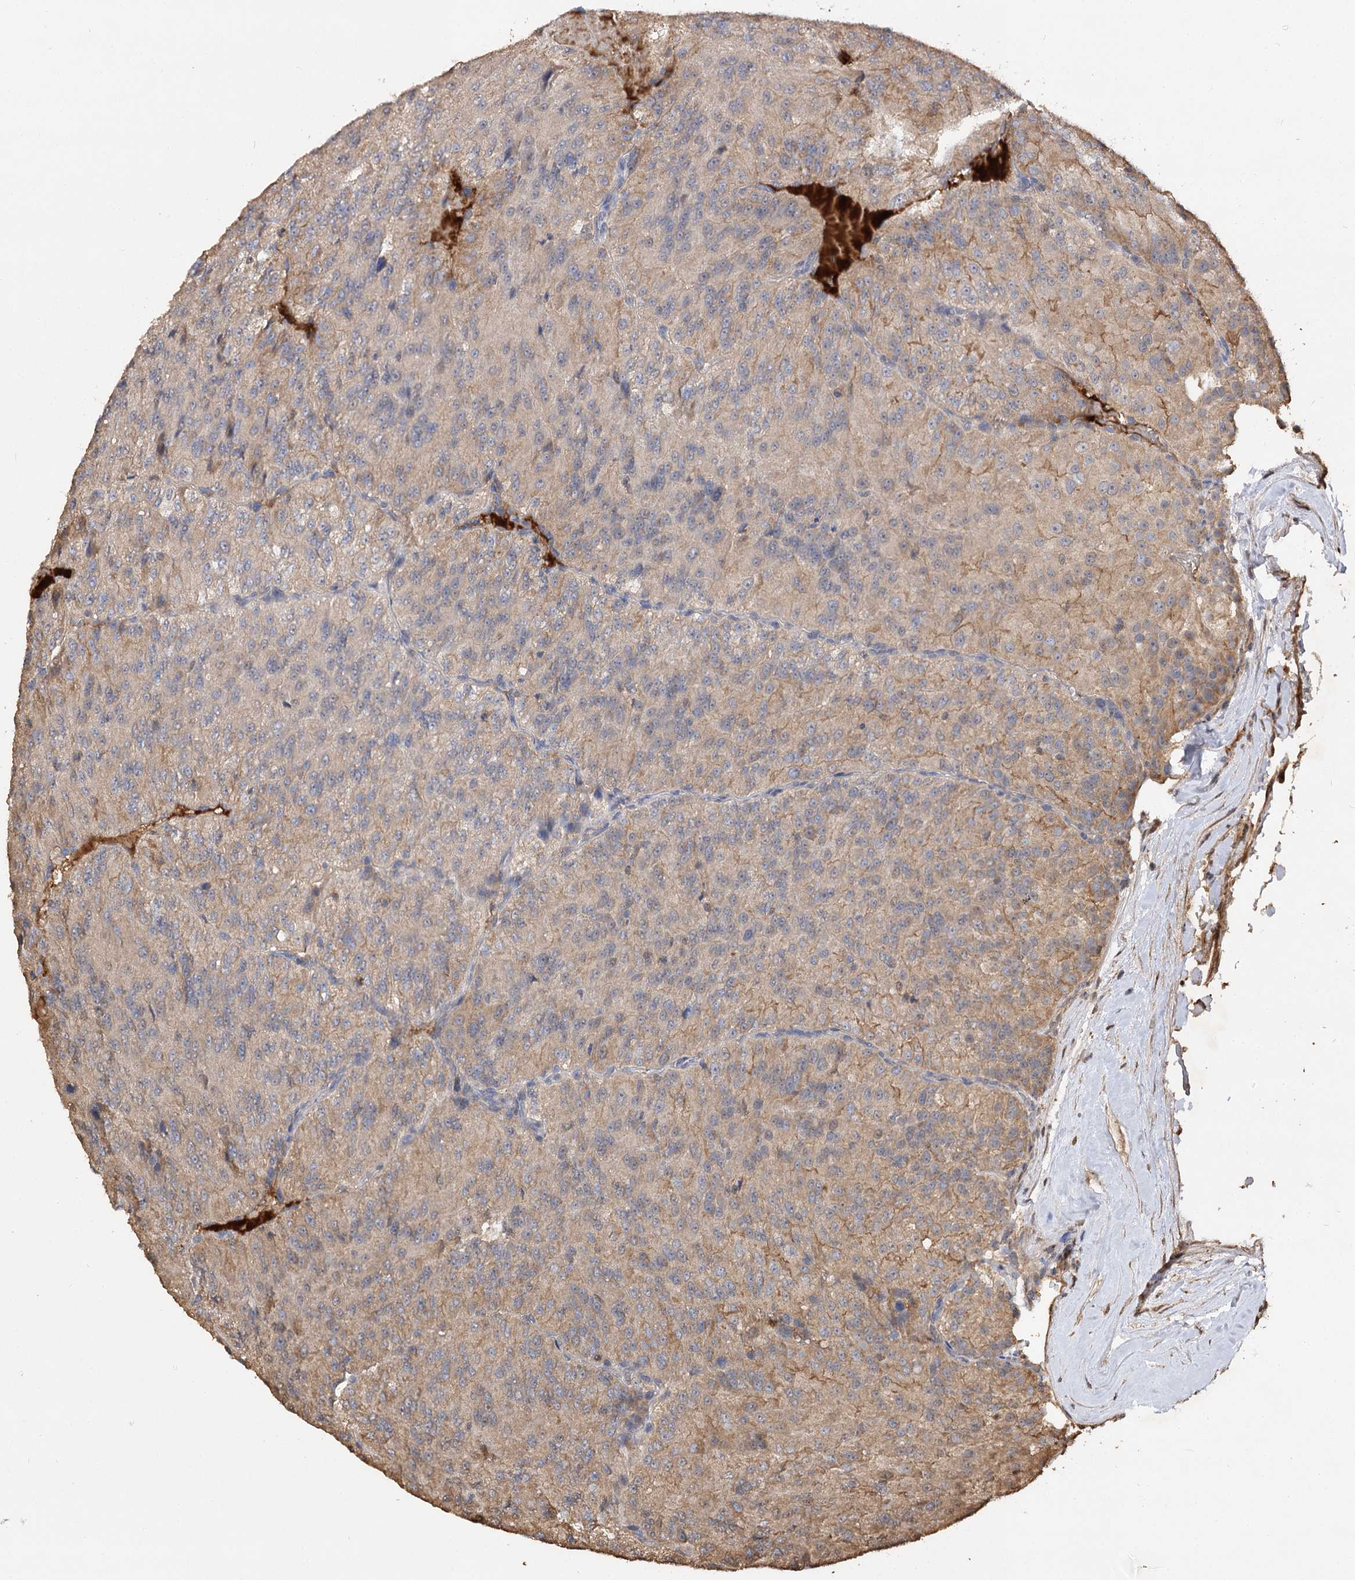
{"staining": {"intensity": "moderate", "quantity": "25%-75%", "location": "cytoplasmic/membranous"}, "tissue": "renal cancer", "cell_type": "Tumor cells", "image_type": "cancer", "snomed": [{"axis": "morphology", "description": "Adenocarcinoma, NOS"}, {"axis": "topography", "description": "Kidney"}], "caption": "This micrograph reveals IHC staining of human adenocarcinoma (renal), with medium moderate cytoplasmic/membranous expression in about 25%-75% of tumor cells.", "gene": "ARL13A", "patient": {"sex": "female", "age": 63}}